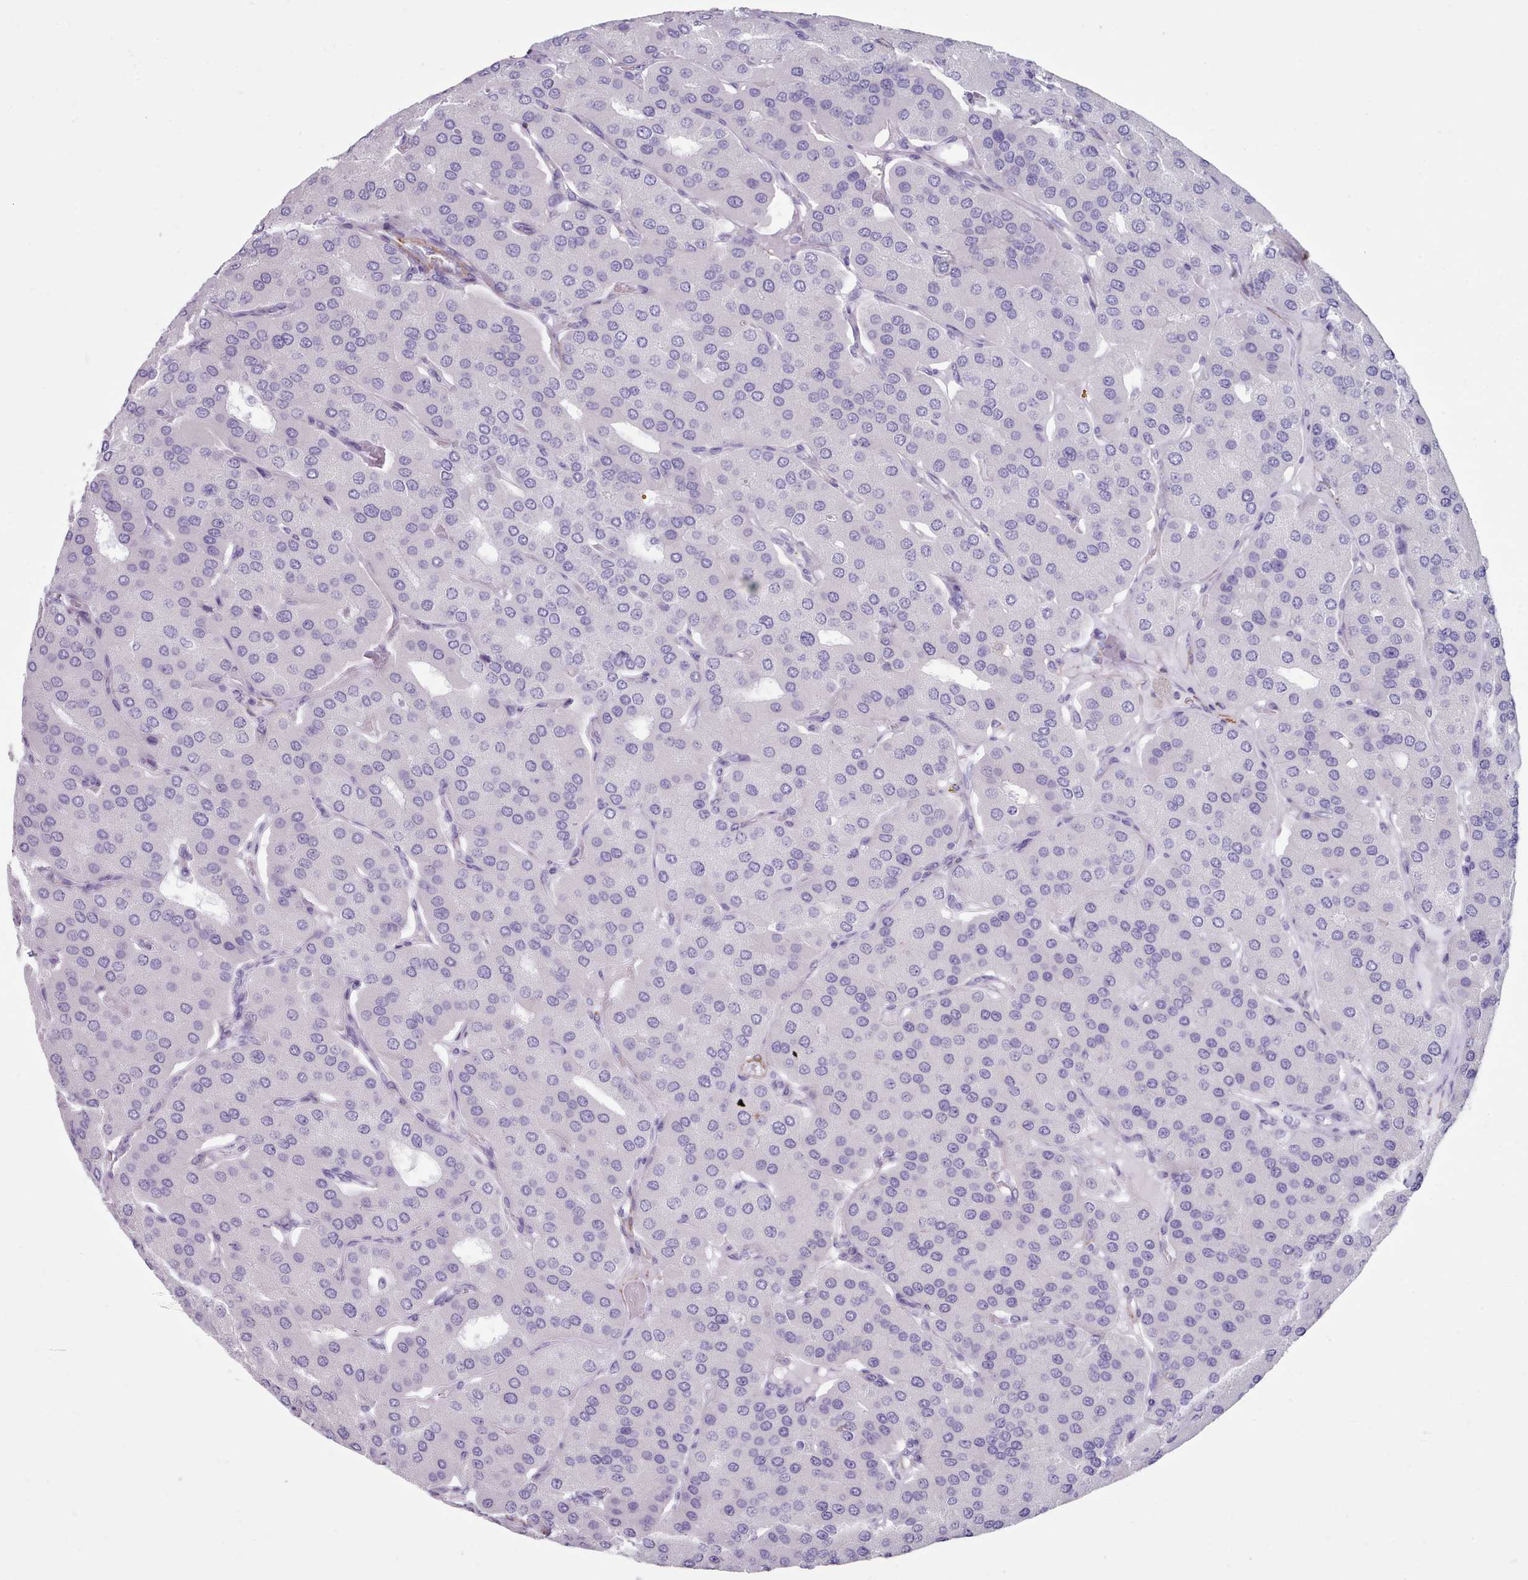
{"staining": {"intensity": "negative", "quantity": "none", "location": "none"}, "tissue": "parathyroid gland", "cell_type": "Glandular cells", "image_type": "normal", "snomed": [{"axis": "morphology", "description": "Normal tissue, NOS"}, {"axis": "morphology", "description": "Adenoma, NOS"}, {"axis": "topography", "description": "Parathyroid gland"}], "caption": "A high-resolution photomicrograph shows immunohistochemistry staining of normal parathyroid gland, which shows no significant staining in glandular cells.", "gene": "FPGS", "patient": {"sex": "female", "age": 86}}